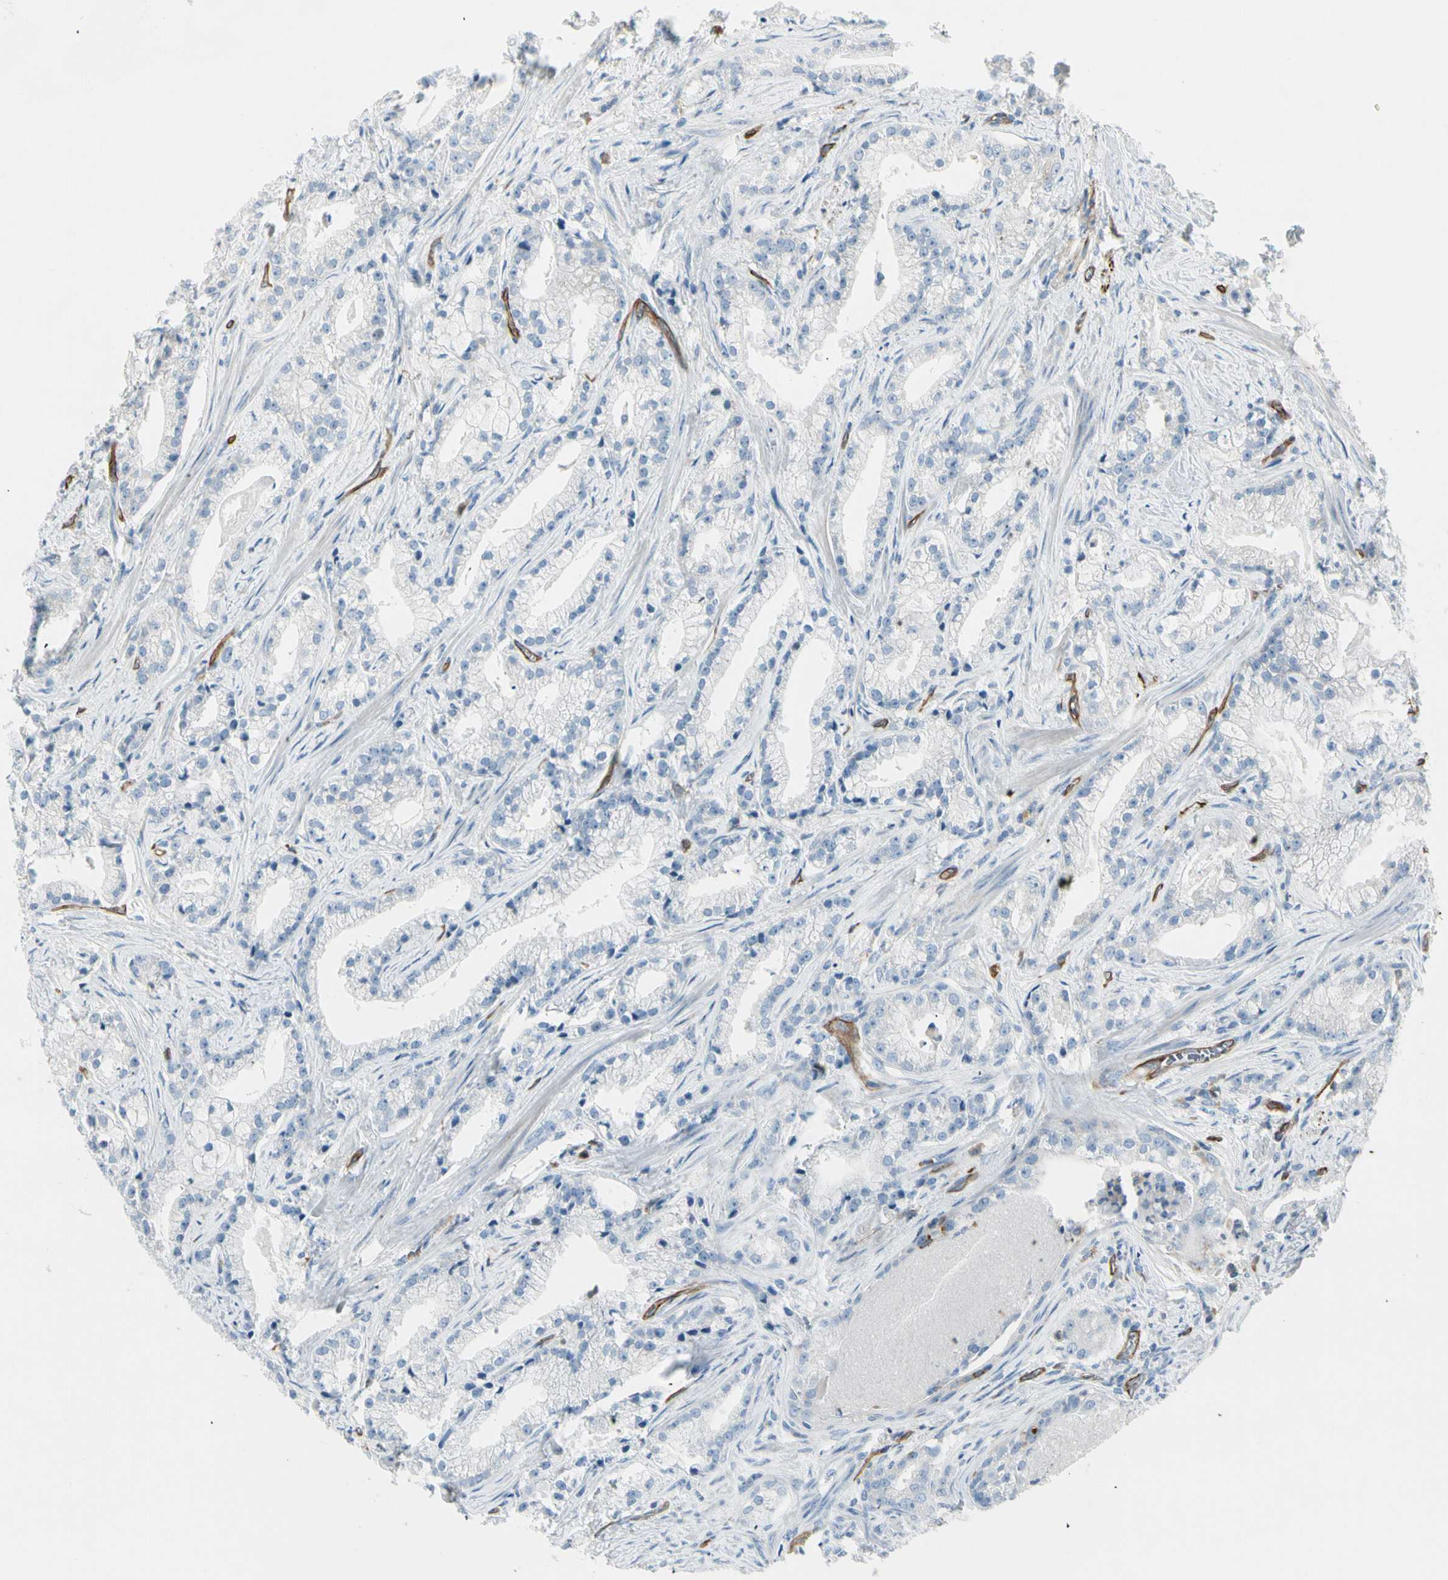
{"staining": {"intensity": "negative", "quantity": "none", "location": "none"}, "tissue": "prostate cancer", "cell_type": "Tumor cells", "image_type": "cancer", "snomed": [{"axis": "morphology", "description": "Adenocarcinoma, Low grade"}, {"axis": "topography", "description": "Prostate"}], "caption": "Tumor cells are negative for protein expression in human prostate low-grade adenocarcinoma. (DAB IHC visualized using brightfield microscopy, high magnification).", "gene": "CD93", "patient": {"sex": "male", "age": 59}}